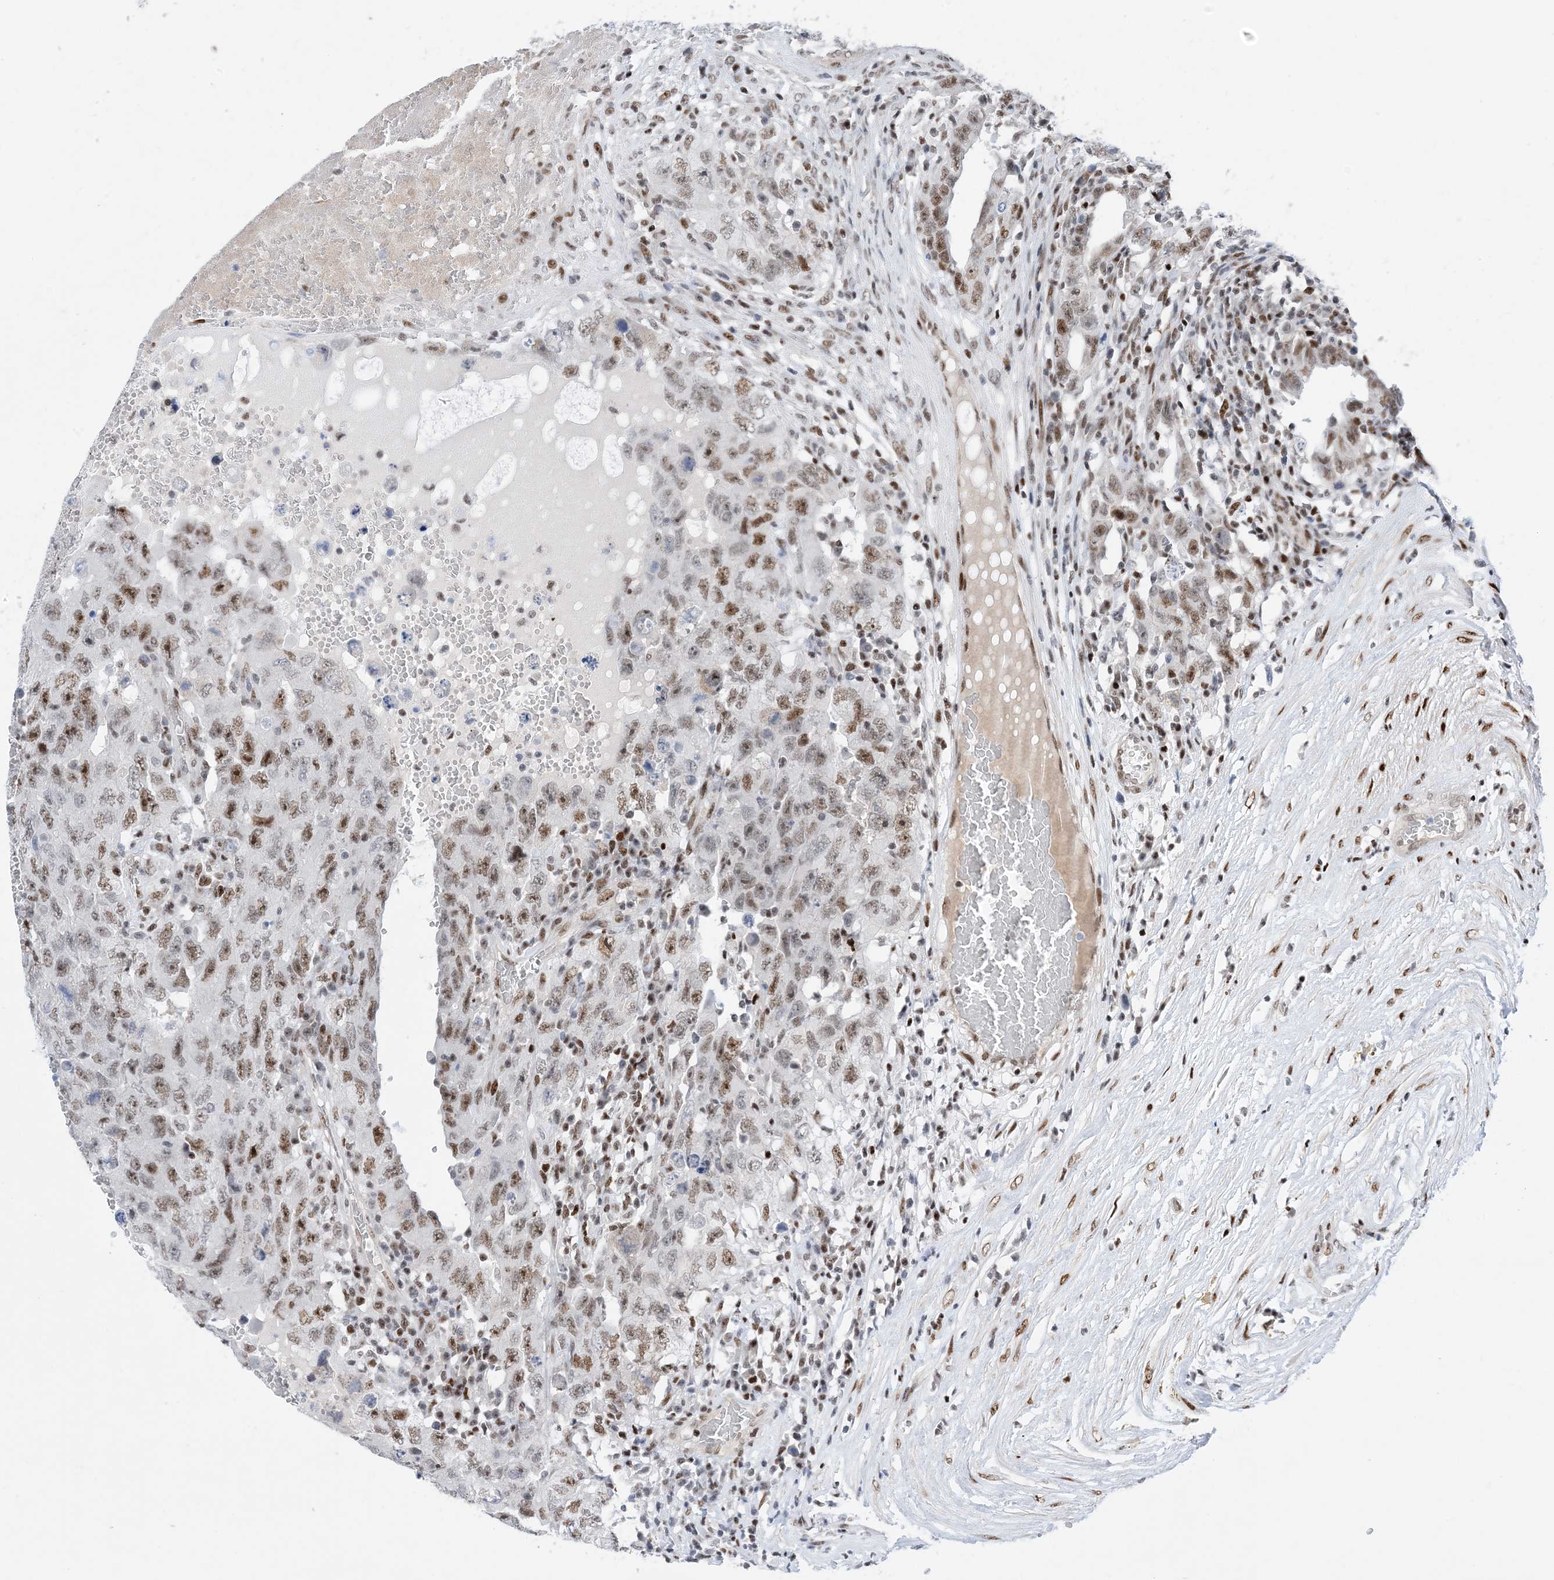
{"staining": {"intensity": "moderate", "quantity": ">75%", "location": "nuclear"}, "tissue": "testis cancer", "cell_type": "Tumor cells", "image_type": "cancer", "snomed": [{"axis": "morphology", "description": "Carcinoma, Embryonal, NOS"}, {"axis": "topography", "description": "Testis"}], "caption": "Protein staining reveals moderate nuclear positivity in approximately >75% of tumor cells in testis cancer.", "gene": "TSPYL1", "patient": {"sex": "male", "age": 26}}